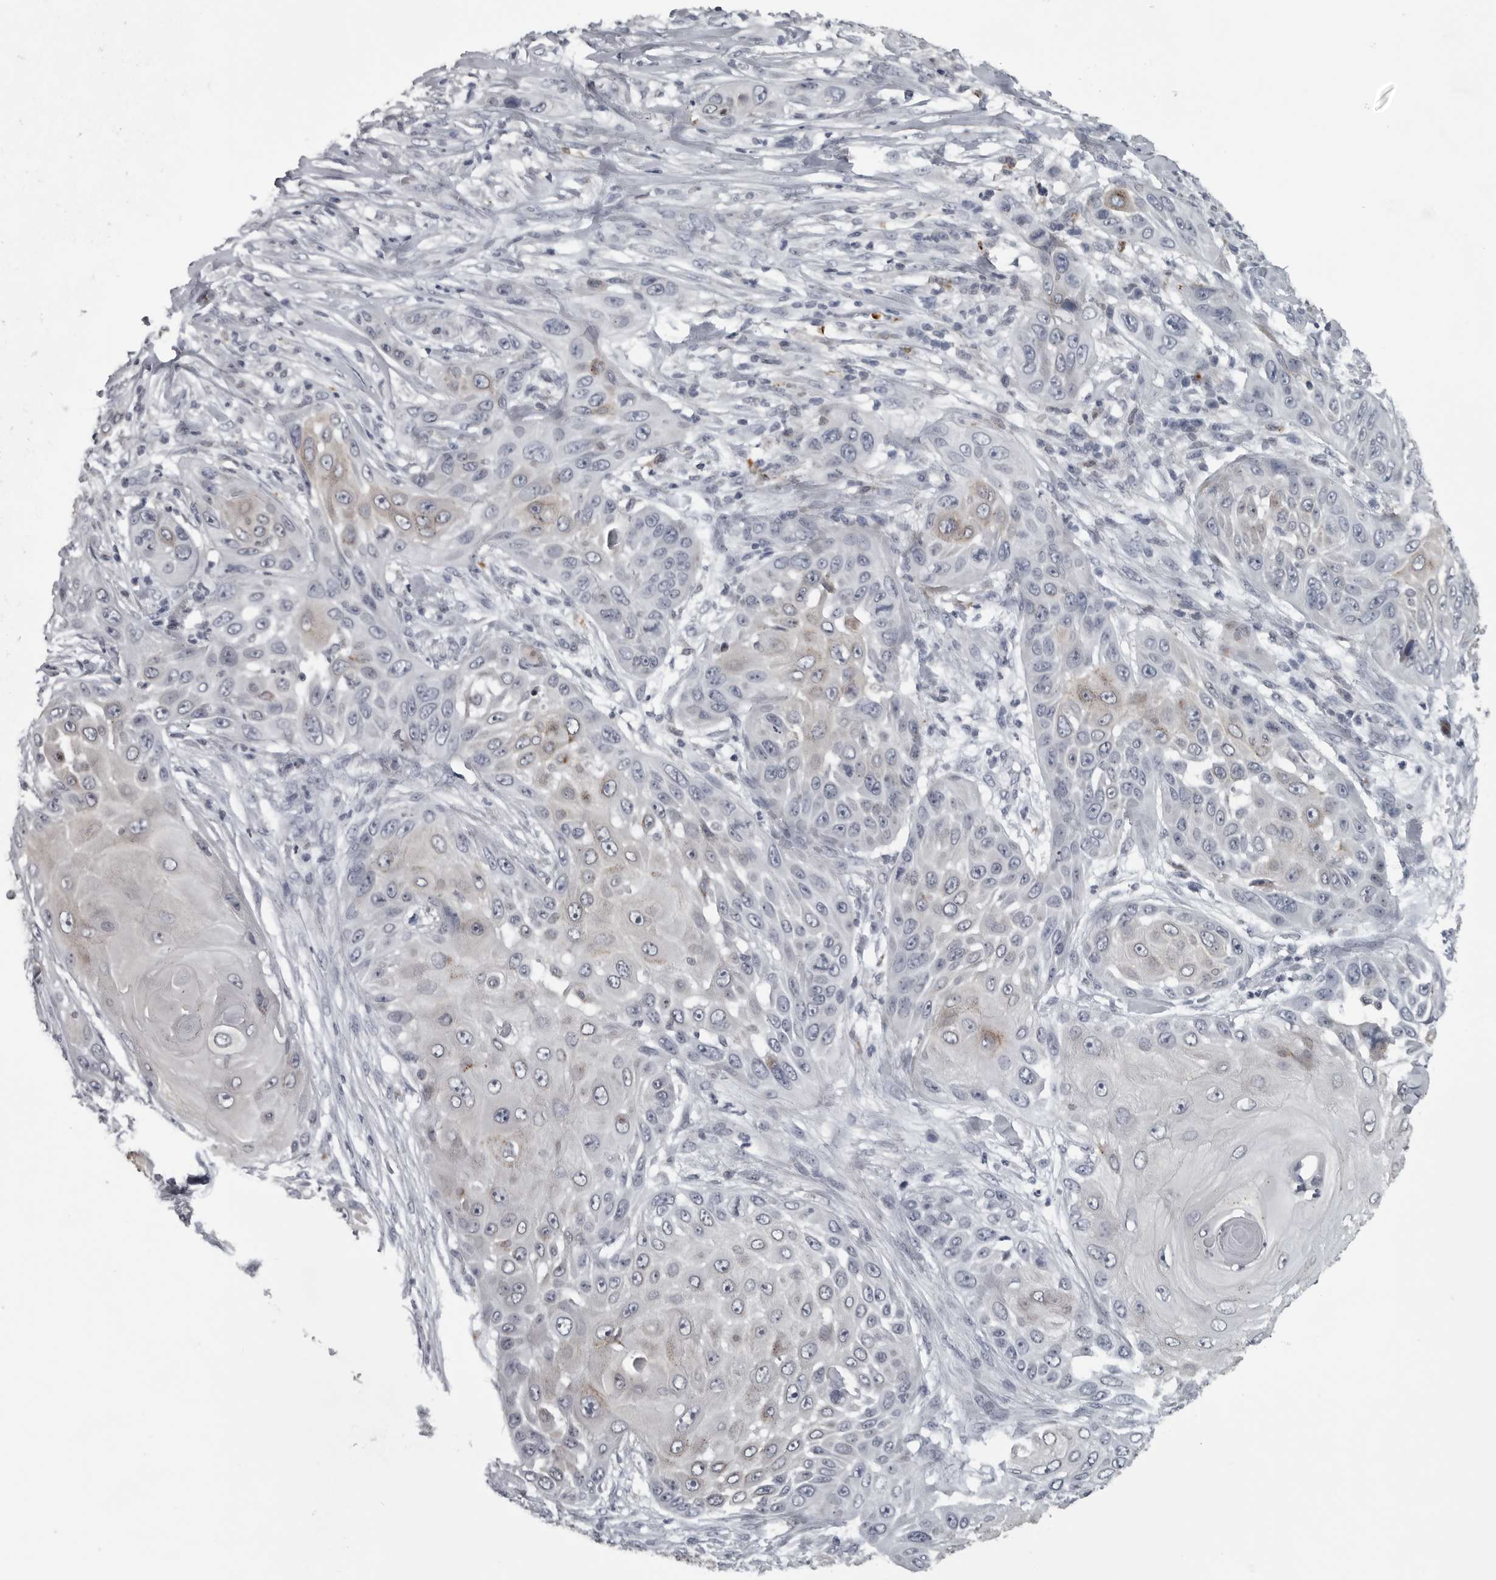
{"staining": {"intensity": "weak", "quantity": "<25%", "location": "cytoplasmic/membranous"}, "tissue": "skin cancer", "cell_type": "Tumor cells", "image_type": "cancer", "snomed": [{"axis": "morphology", "description": "Squamous cell carcinoma, NOS"}, {"axis": "topography", "description": "Skin"}], "caption": "This is an immunohistochemistry photomicrograph of human squamous cell carcinoma (skin). There is no positivity in tumor cells.", "gene": "LYSMD1", "patient": {"sex": "female", "age": 44}}